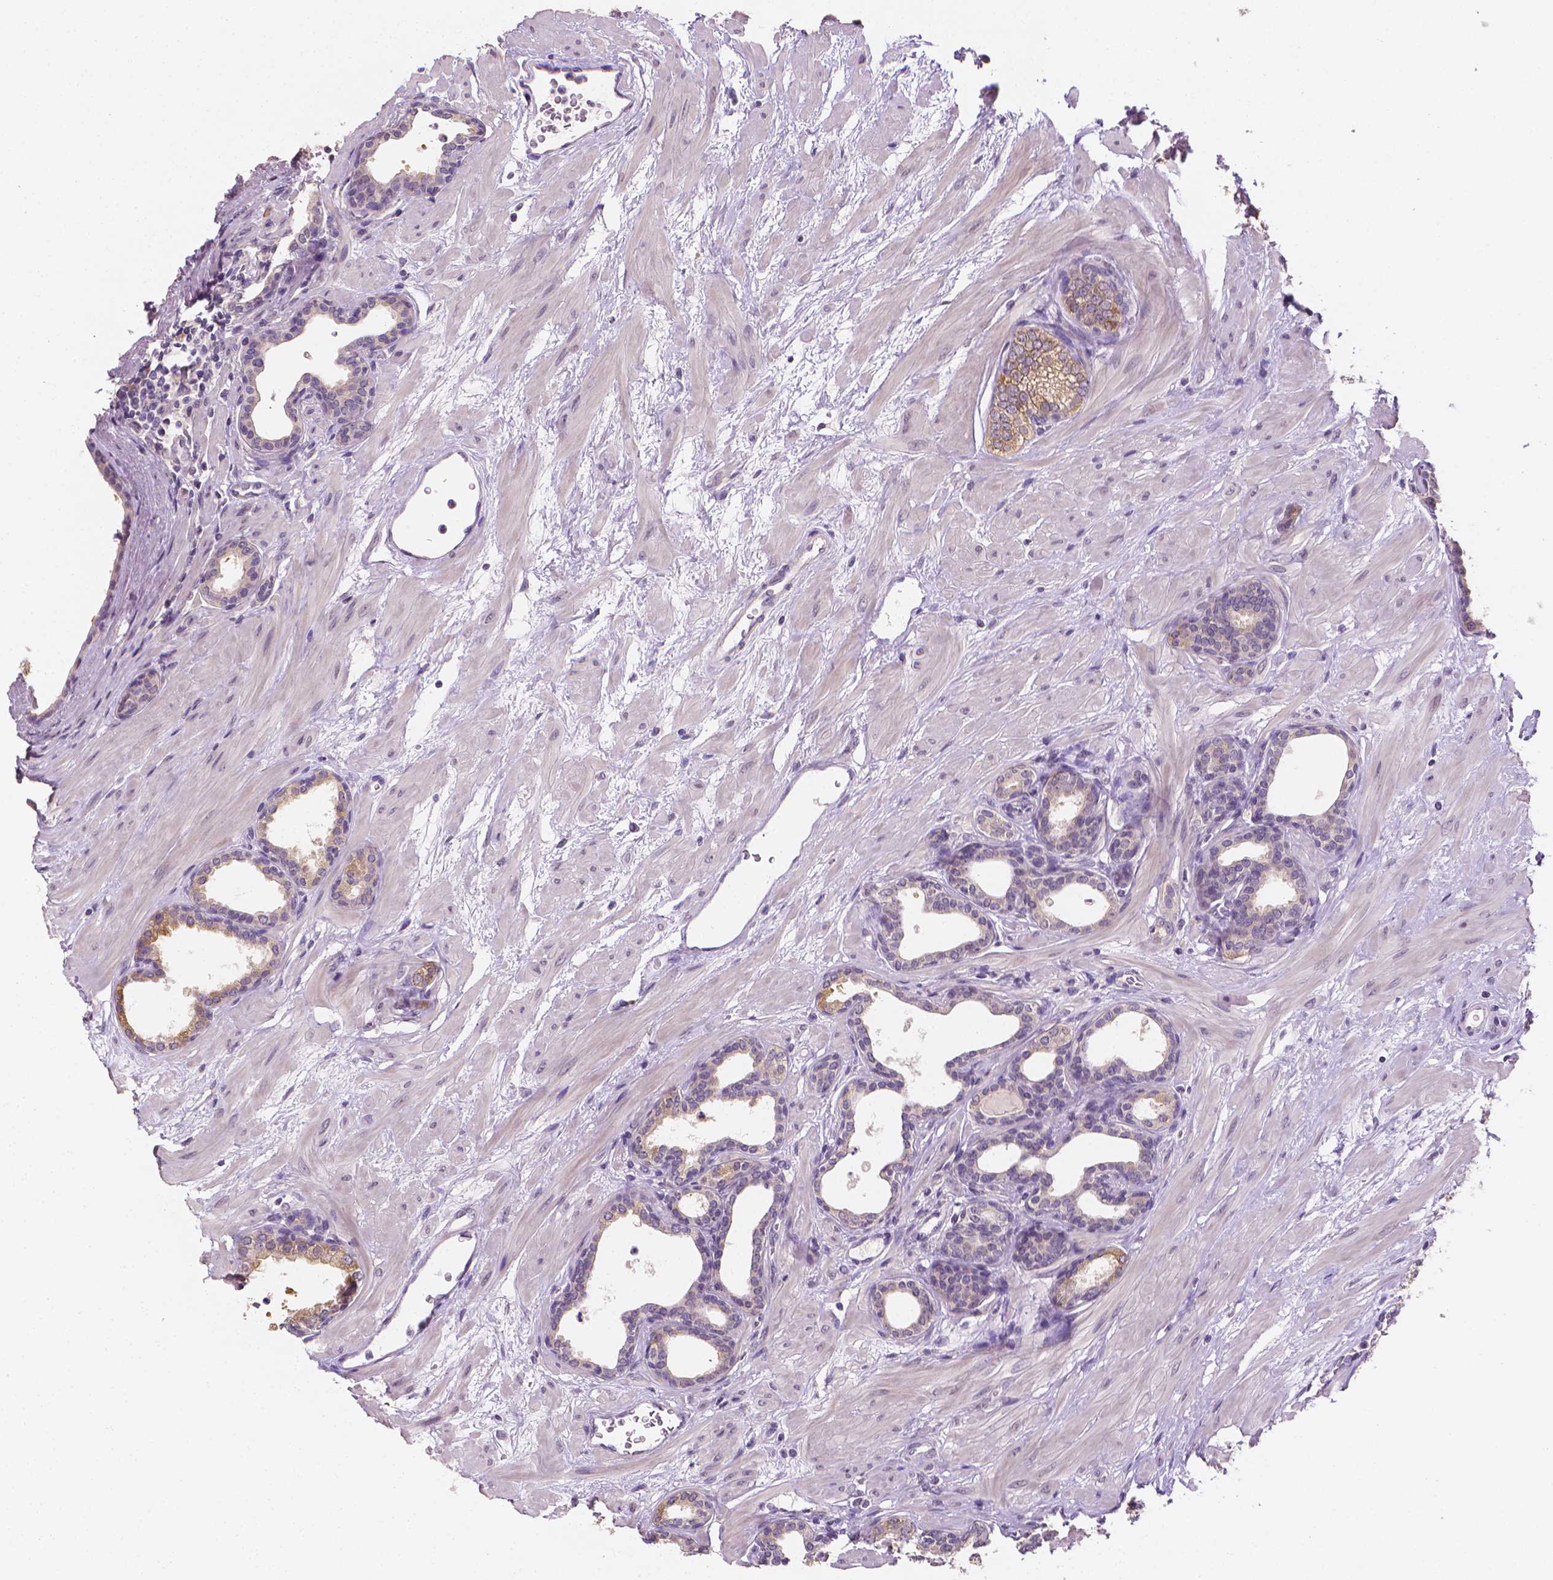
{"staining": {"intensity": "weak", "quantity": "<25%", "location": "cytoplasmic/membranous"}, "tissue": "prostate", "cell_type": "Glandular cells", "image_type": "normal", "snomed": [{"axis": "morphology", "description": "Normal tissue, NOS"}, {"axis": "topography", "description": "Prostate"}], "caption": "Immunohistochemistry (IHC) photomicrograph of normal prostate: prostate stained with DAB exhibits no significant protein expression in glandular cells.", "gene": "FASN", "patient": {"sex": "male", "age": 37}}